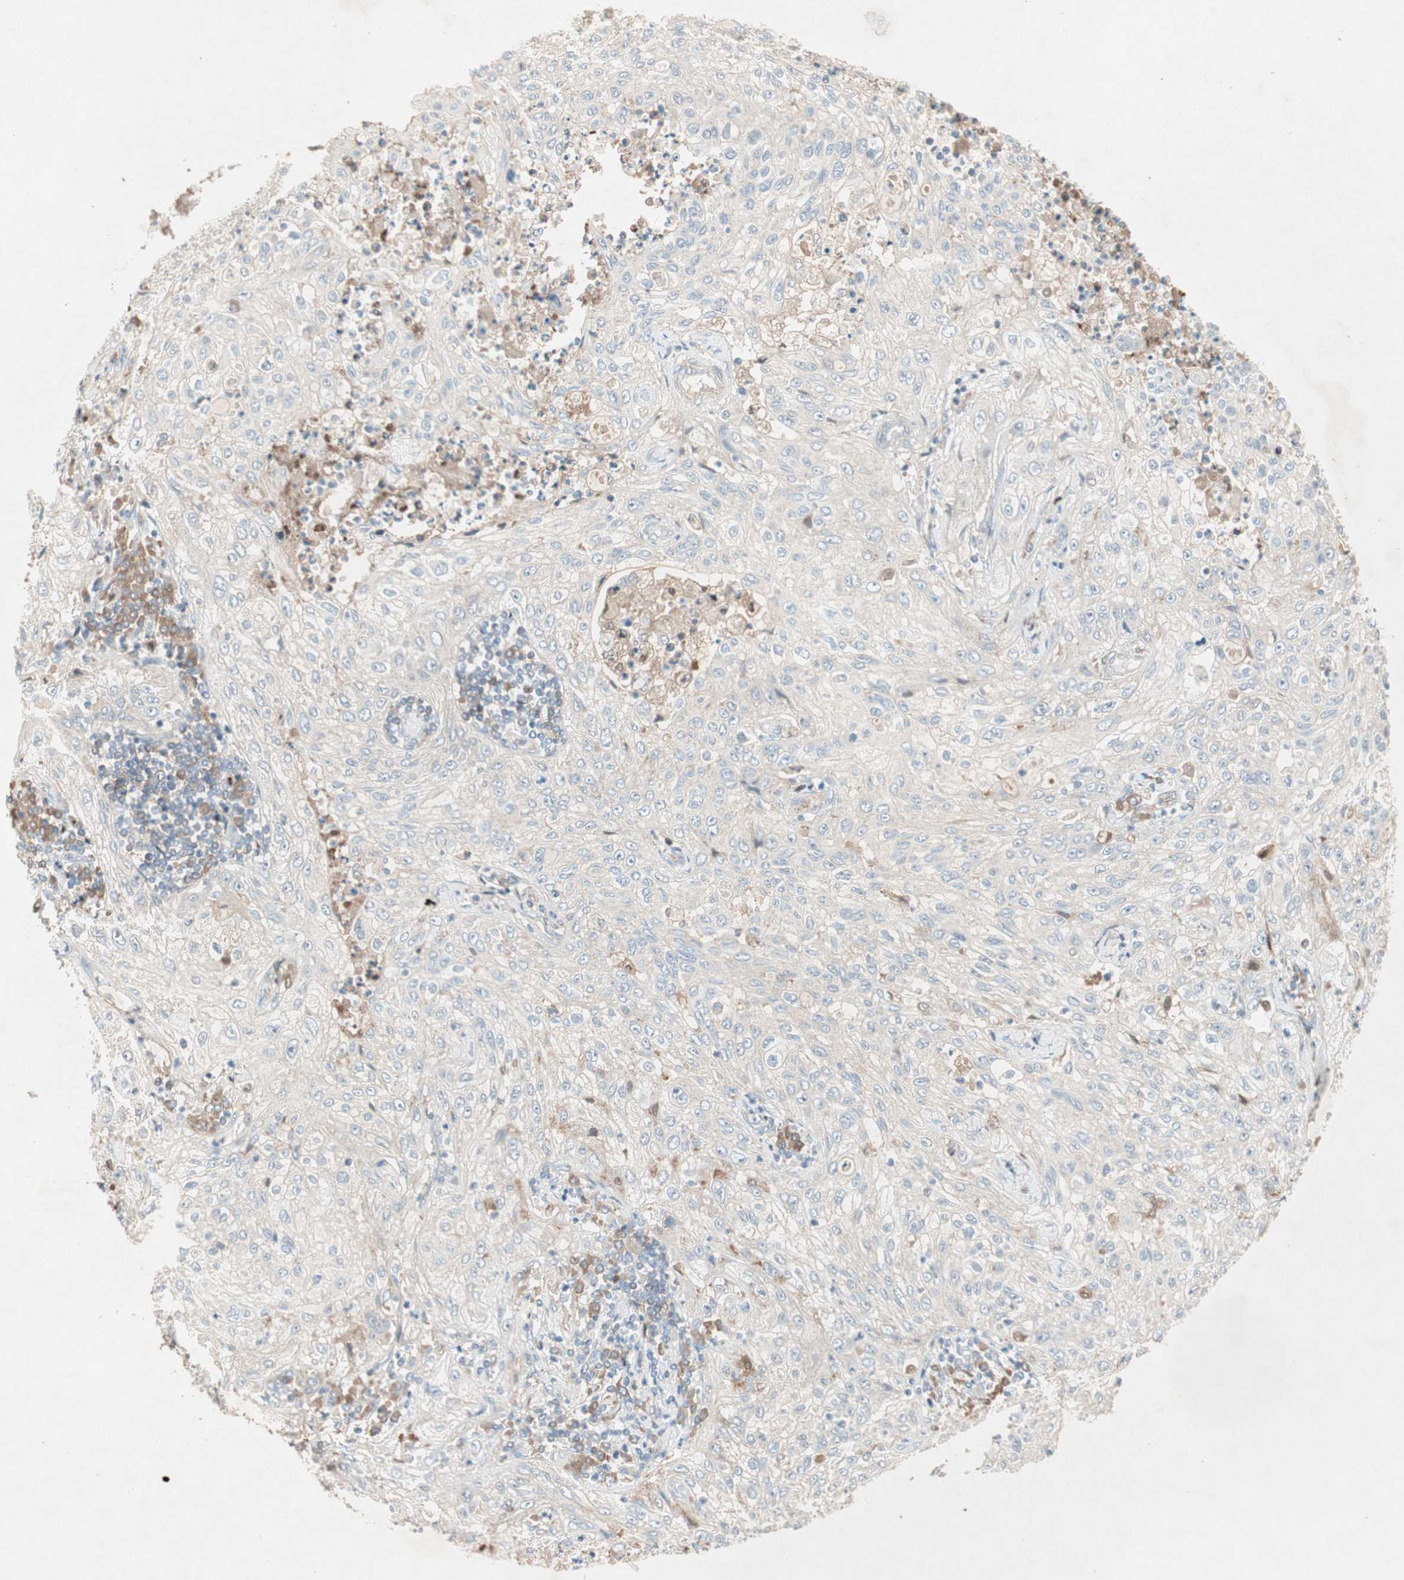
{"staining": {"intensity": "negative", "quantity": "none", "location": "none"}, "tissue": "lung cancer", "cell_type": "Tumor cells", "image_type": "cancer", "snomed": [{"axis": "morphology", "description": "Inflammation, NOS"}, {"axis": "morphology", "description": "Squamous cell carcinoma, NOS"}, {"axis": "topography", "description": "Lymph node"}, {"axis": "topography", "description": "Soft tissue"}, {"axis": "topography", "description": "Lung"}], "caption": "Squamous cell carcinoma (lung) stained for a protein using IHC shows no expression tumor cells.", "gene": "RNGTT", "patient": {"sex": "male", "age": 66}}